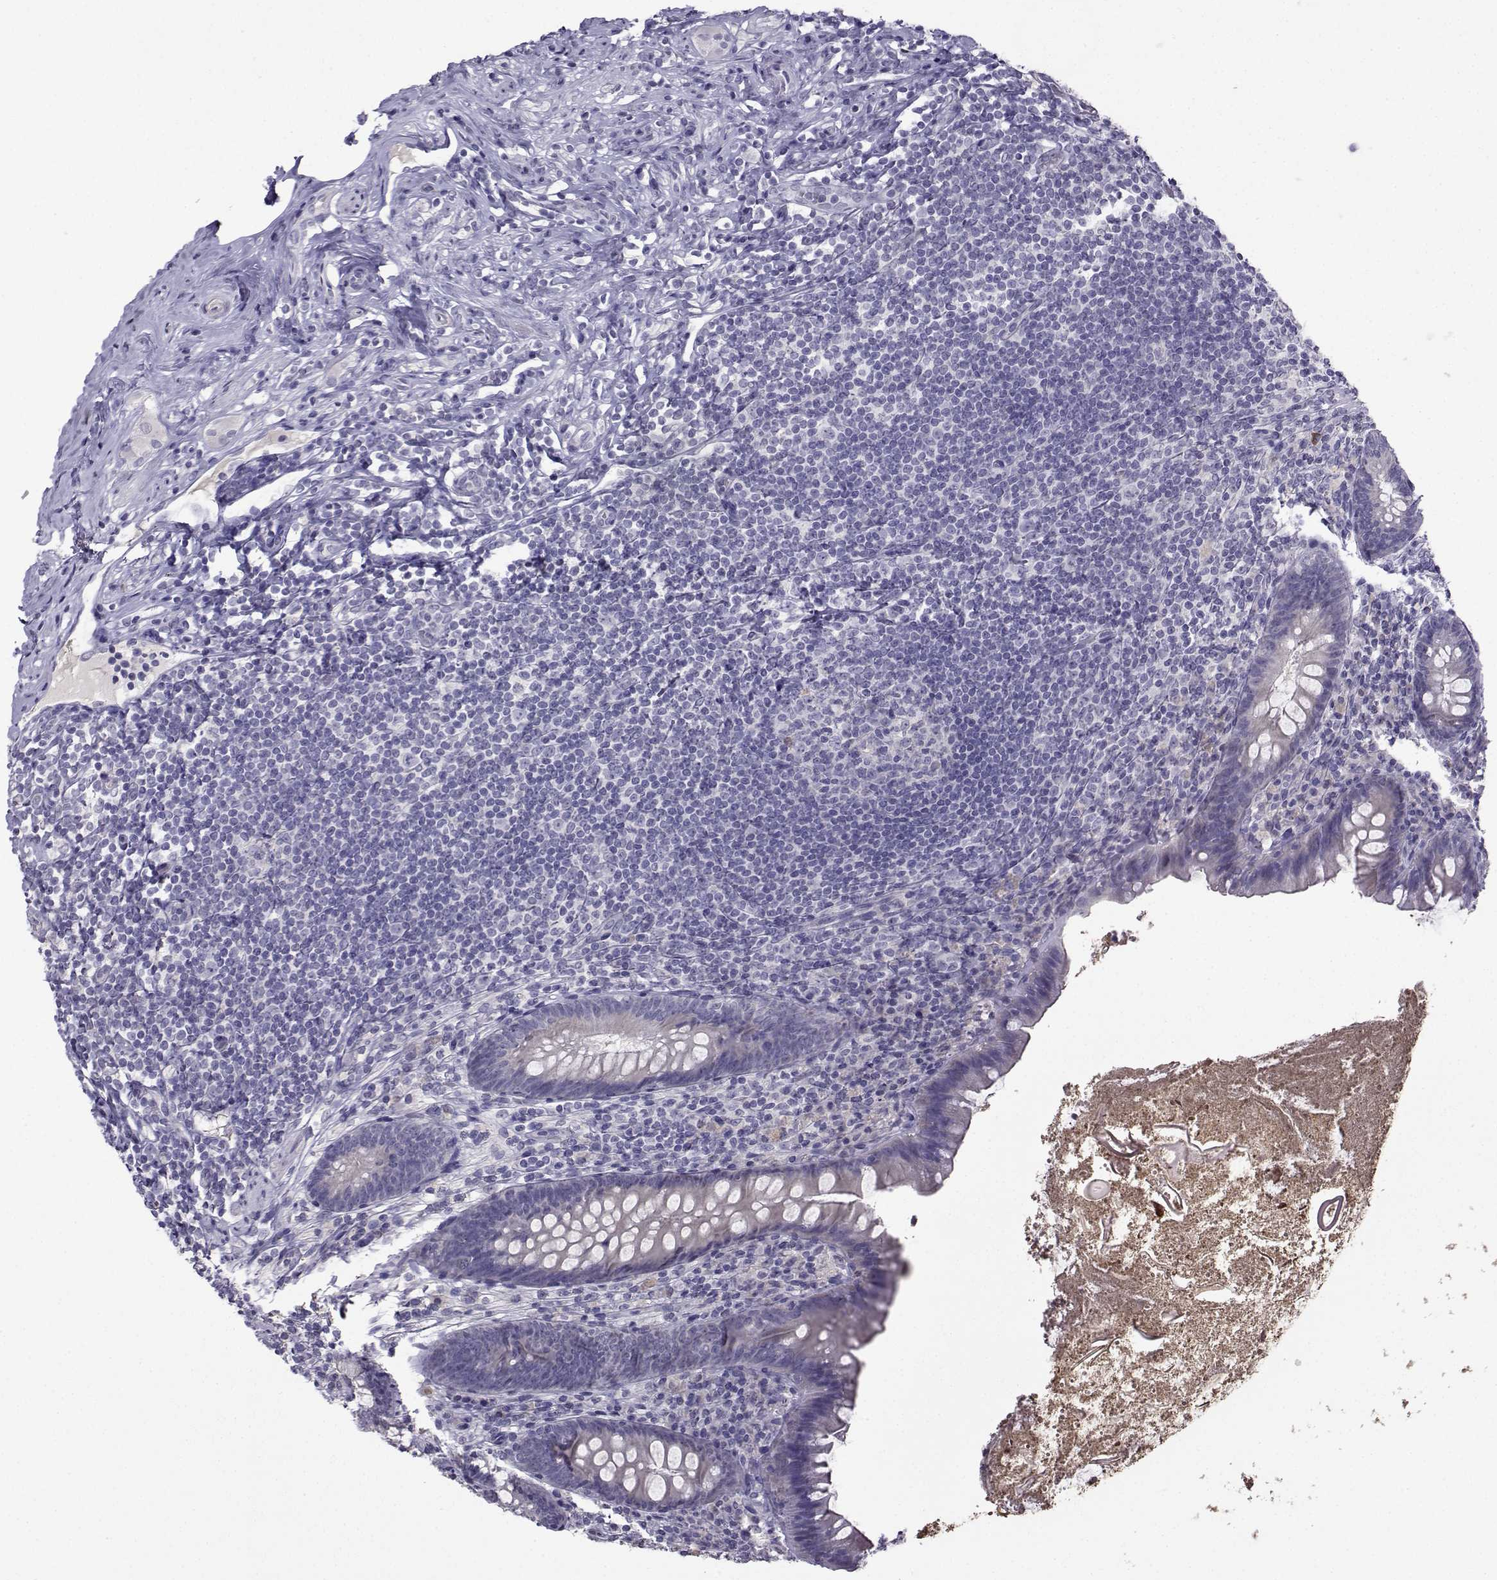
{"staining": {"intensity": "negative", "quantity": "none", "location": "none"}, "tissue": "appendix", "cell_type": "Glandular cells", "image_type": "normal", "snomed": [{"axis": "morphology", "description": "Normal tissue, NOS"}, {"axis": "topography", "description": "Appendix"}], "caption": "A high-resolution histopathology image shows immunohistochemistry staining of unremarkable appendix, which exhibits no significant expression in glandular cells.", "gene": "CRYBB1", "patient": {"sex": "male", "age": 47}}